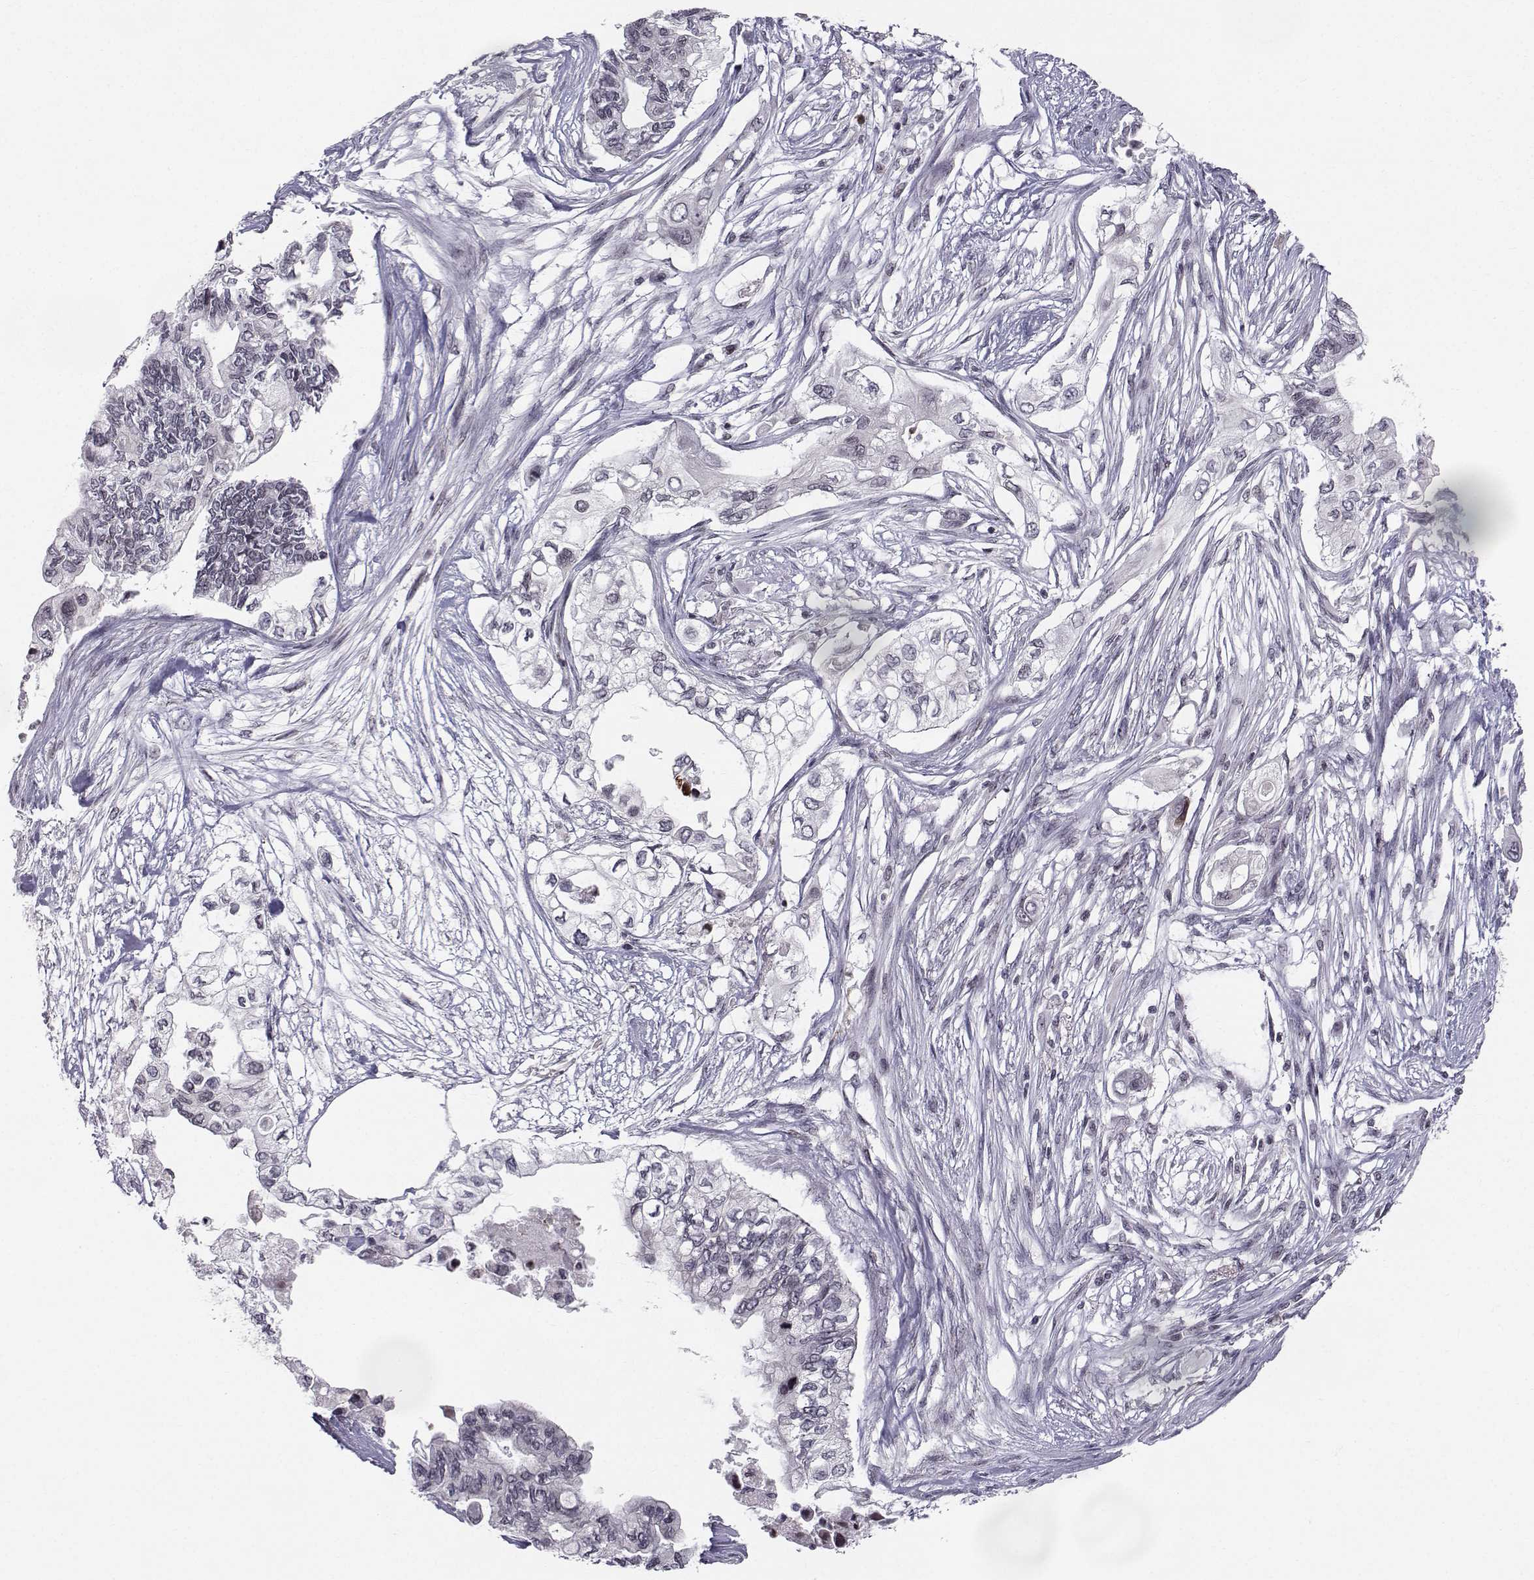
{"staining": {"intensity": "negative", "quantity": "none", "location": "none"}, "tissue": "pancreatic cancer", "cell_type": "Tumor cells", "image_type": "cancer", "snomed": [{"axis": "morphology", "description": "Adenocarcinoma, NOS"}, {"axis": "topography", "description": "Pancreas"}], "caption": "A high-resolution image shows immunohistochemistry (IHC) staining of pancreatic adenocarcinoma, which reveals no significant positivity in tumor cells.", "gene": "MARCHF4", "patient": {"sex": "female", "age": 63}}